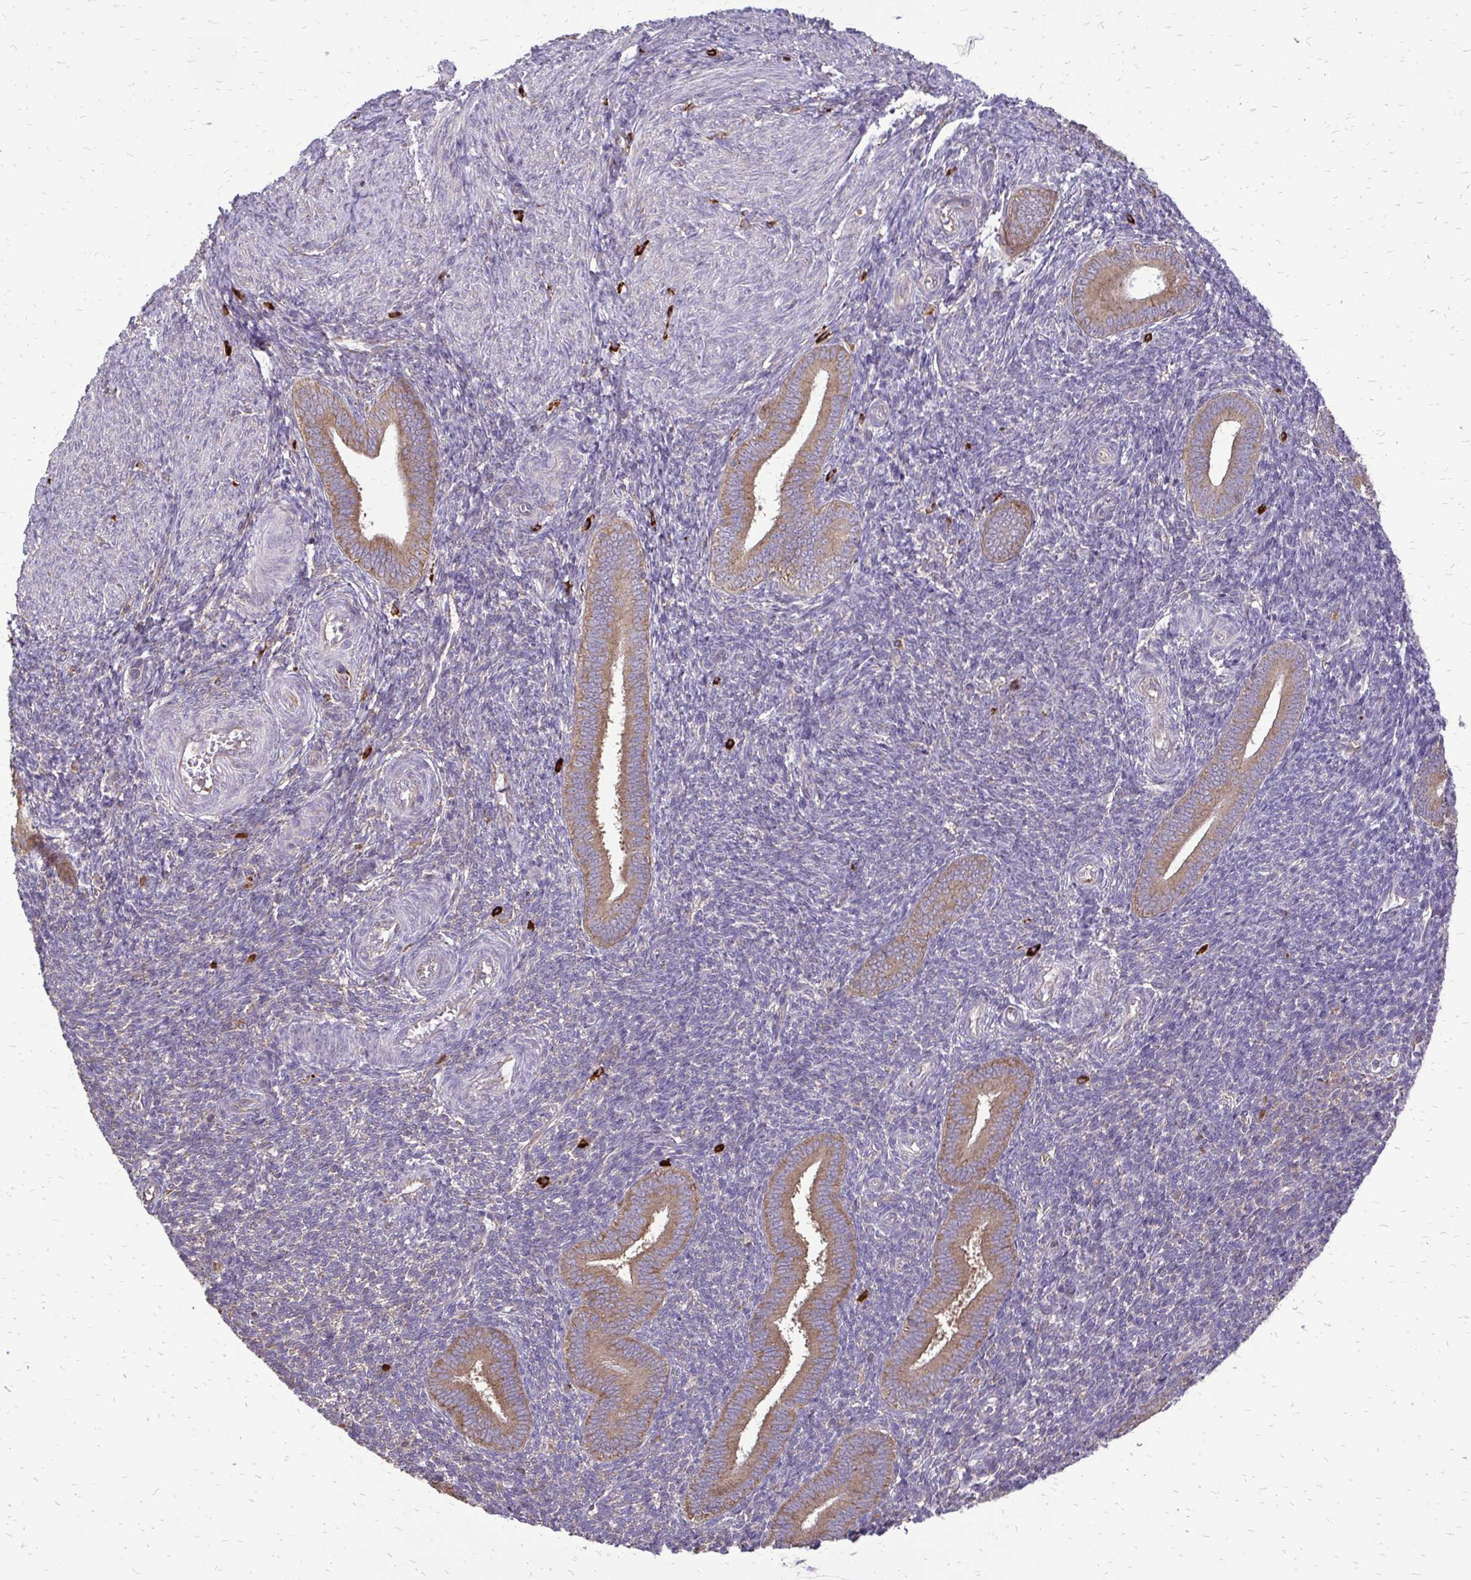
{"staining": {"intensity": "weak", "quantity": "<25%", "location": "cytoplasmic/membranous"}, "tissue": "endometrium", "cell_type": "Cells in endometrial stroma", "image_type": "normal", "snomed": [{"axis": "morphology", "description": "Normal tissue, NOS"}, {"axis": "topography", "description": "Endometrium"}], "caption": "An immunohistochemistry photomicrograph of unremarkable endometrium is shown. There is no staining in cells in endometrial stroma of endometrium. (DAB immunohistochemistry, high magnification).", "gene": "RPS3", "patient": {"sex": "female", "age": 25}}